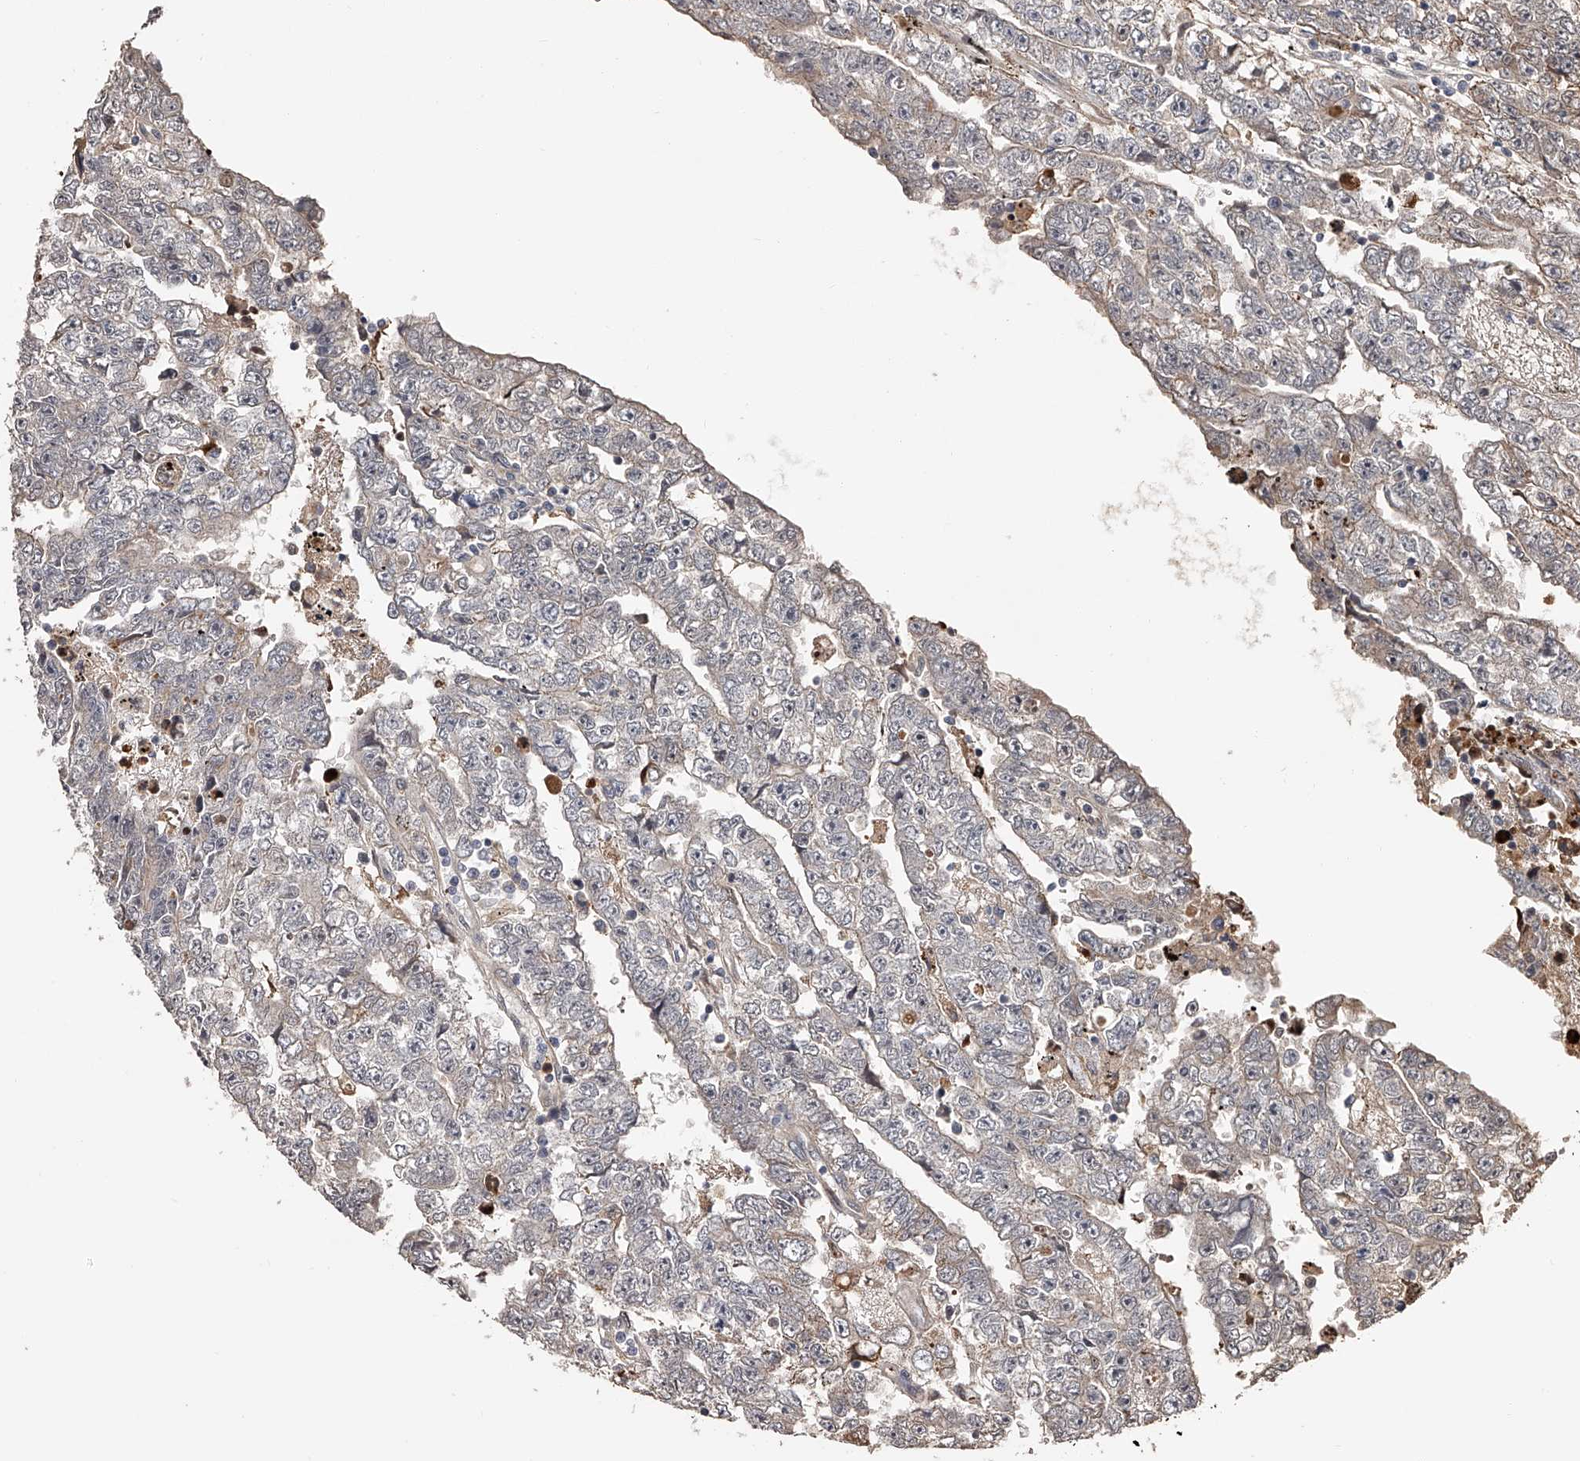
{"staining": {"intensity": "negative", "quantity": "none", "location": "none"}, "tissue": "testis cancer", "cell_type": "Tumor cells", "image_type": "cancer", "snomed": [{"axis": "morphology", "description": "Carcinoma, Embryonal, NOS"}, {"axis": "topography", "description": "Testis"}], "caption": "Tumor cells show no significant positivity in embryonal carcinoma (testis).", "gene": "URGCP", "patient": {"sex": "male", "age": 25}}